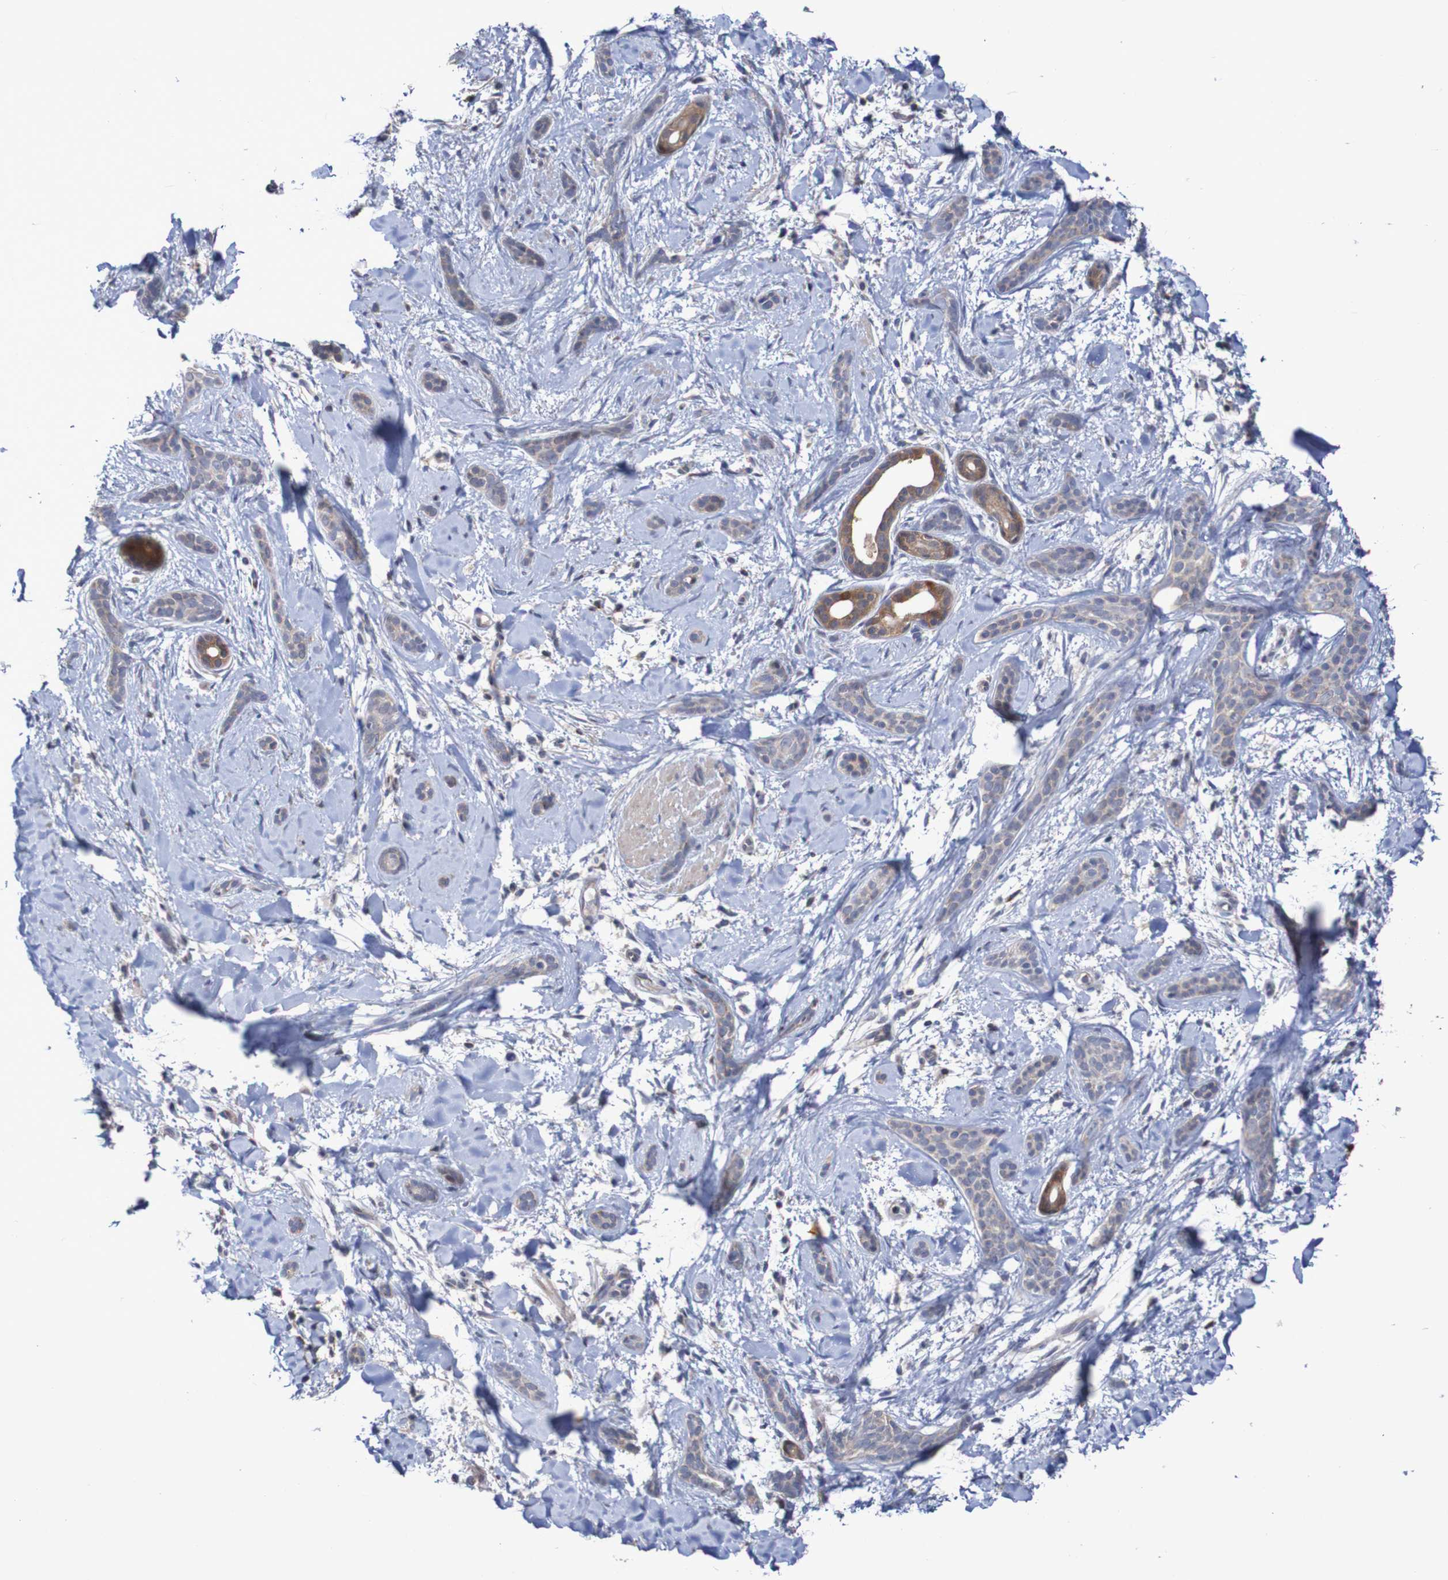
{"staining": {"intensity": "weak", "quantity": ">75%", "location": "cytoplasmic/membranous"}, "tissue": "skin cancer", "cell_type": "Tumor cells", "image_type": "cancer", "snomed": [{"axis": "morphology", "description": "Basal cell carcinoma"}, {"axis": "morphology", "description": "Adnexal tumor, benign"}, {"axis": "topography", "description": "Skin"}], "caption": "Human skin basal cell carcinoma stained with a protein marker demonstrates weak staining in tumor cells.", "gene": "C3orf18", "patient": {"sex": "female", "age": 42}}